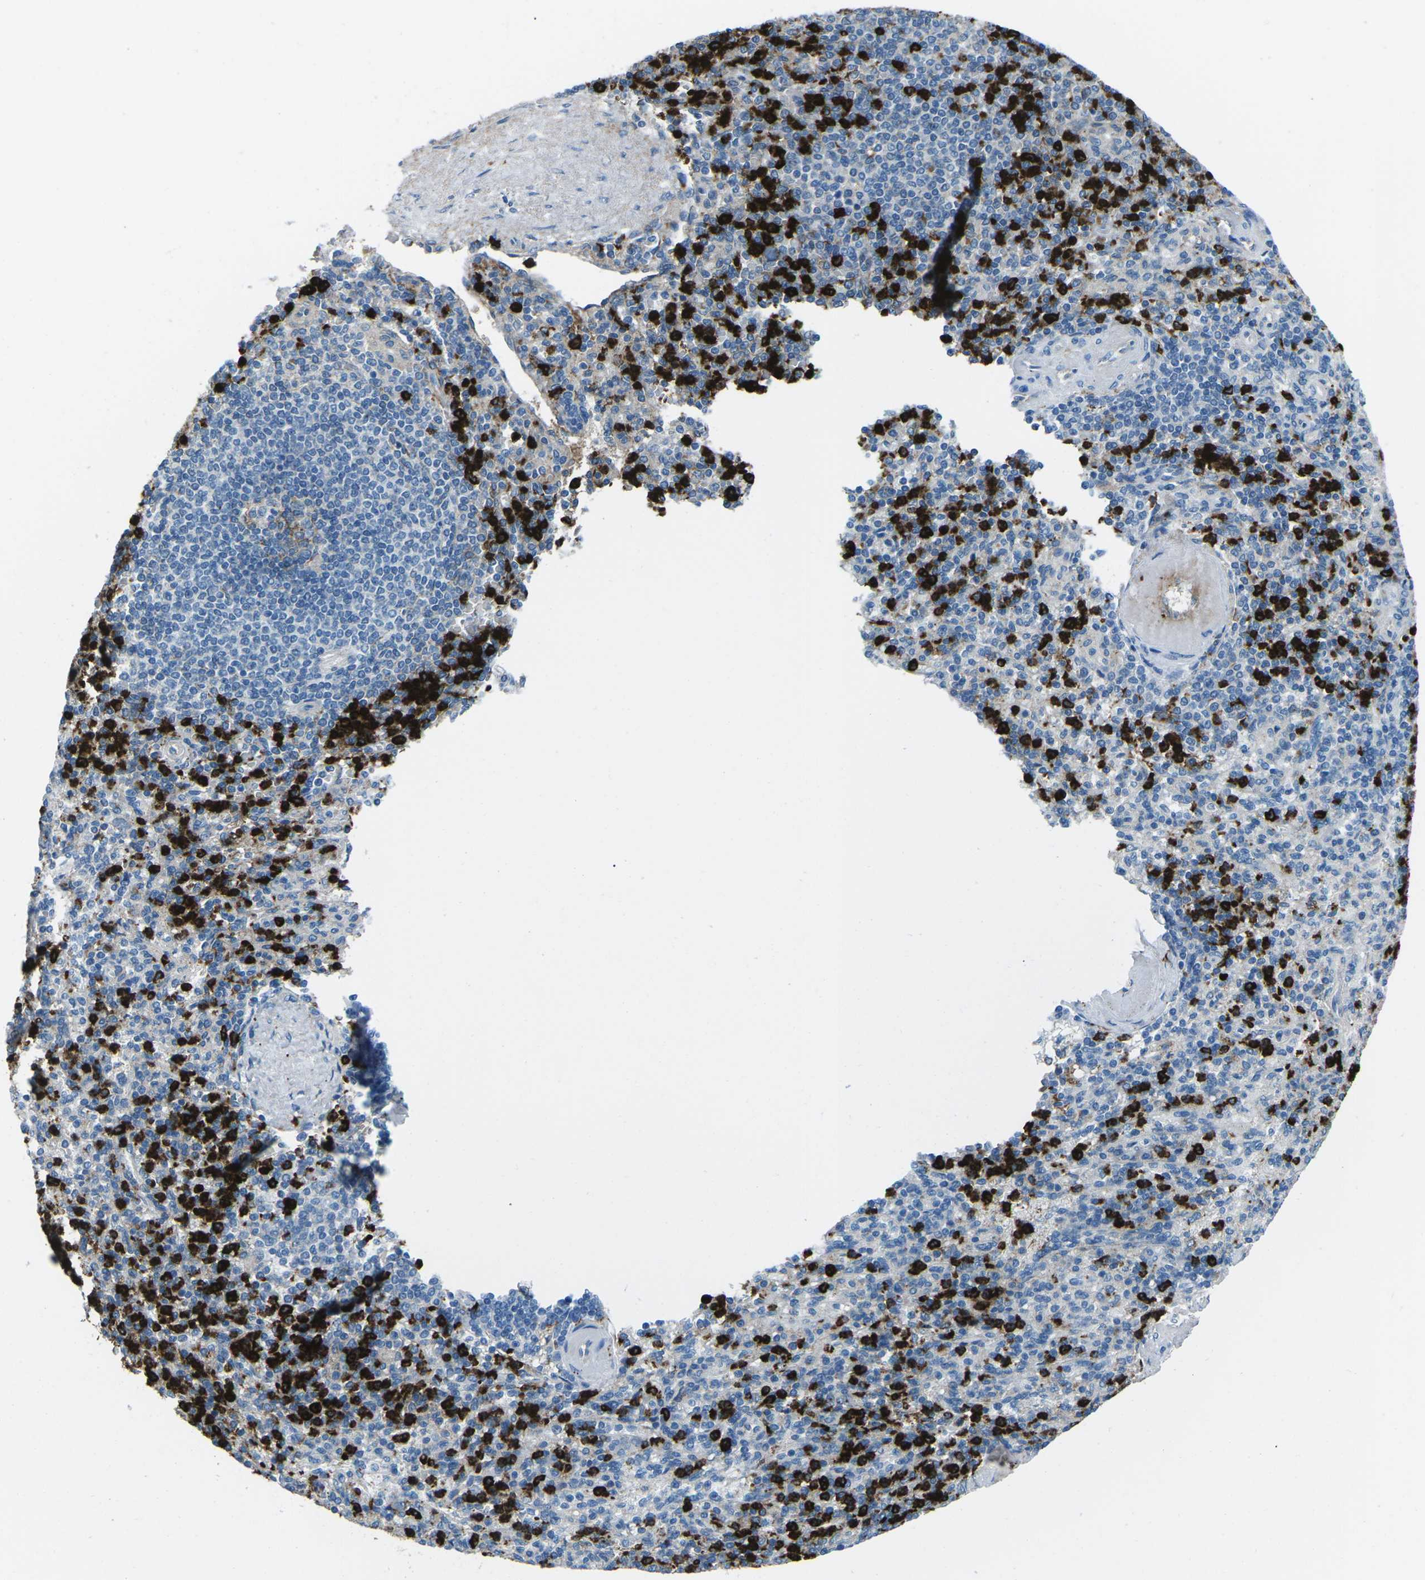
{"staining": {"intensity": "strong", "quantity": "25%-75%", "location": "cytoplasmic/membranous"}, "tissue": "spleen", "cell_type": "Cells in red pulp", "image_type": "normal", "snomed": [{"axis": "morphology", "description": "Normal tissue, NOS"}, {"axis": "topography", "description": "Spleen"}], "caption": "An image of human spleen stained for a protein demonstrates strong cytoplasmic/membranous brown staining in cells in red pulp. The staining was performed using DAB to visualize the protein expression in brown, while the nuclei were stained in blue with hematoxylin (Magnification: 20x).", "gene": "FCN1", "patient": {"sex": "female", "age": 74}}